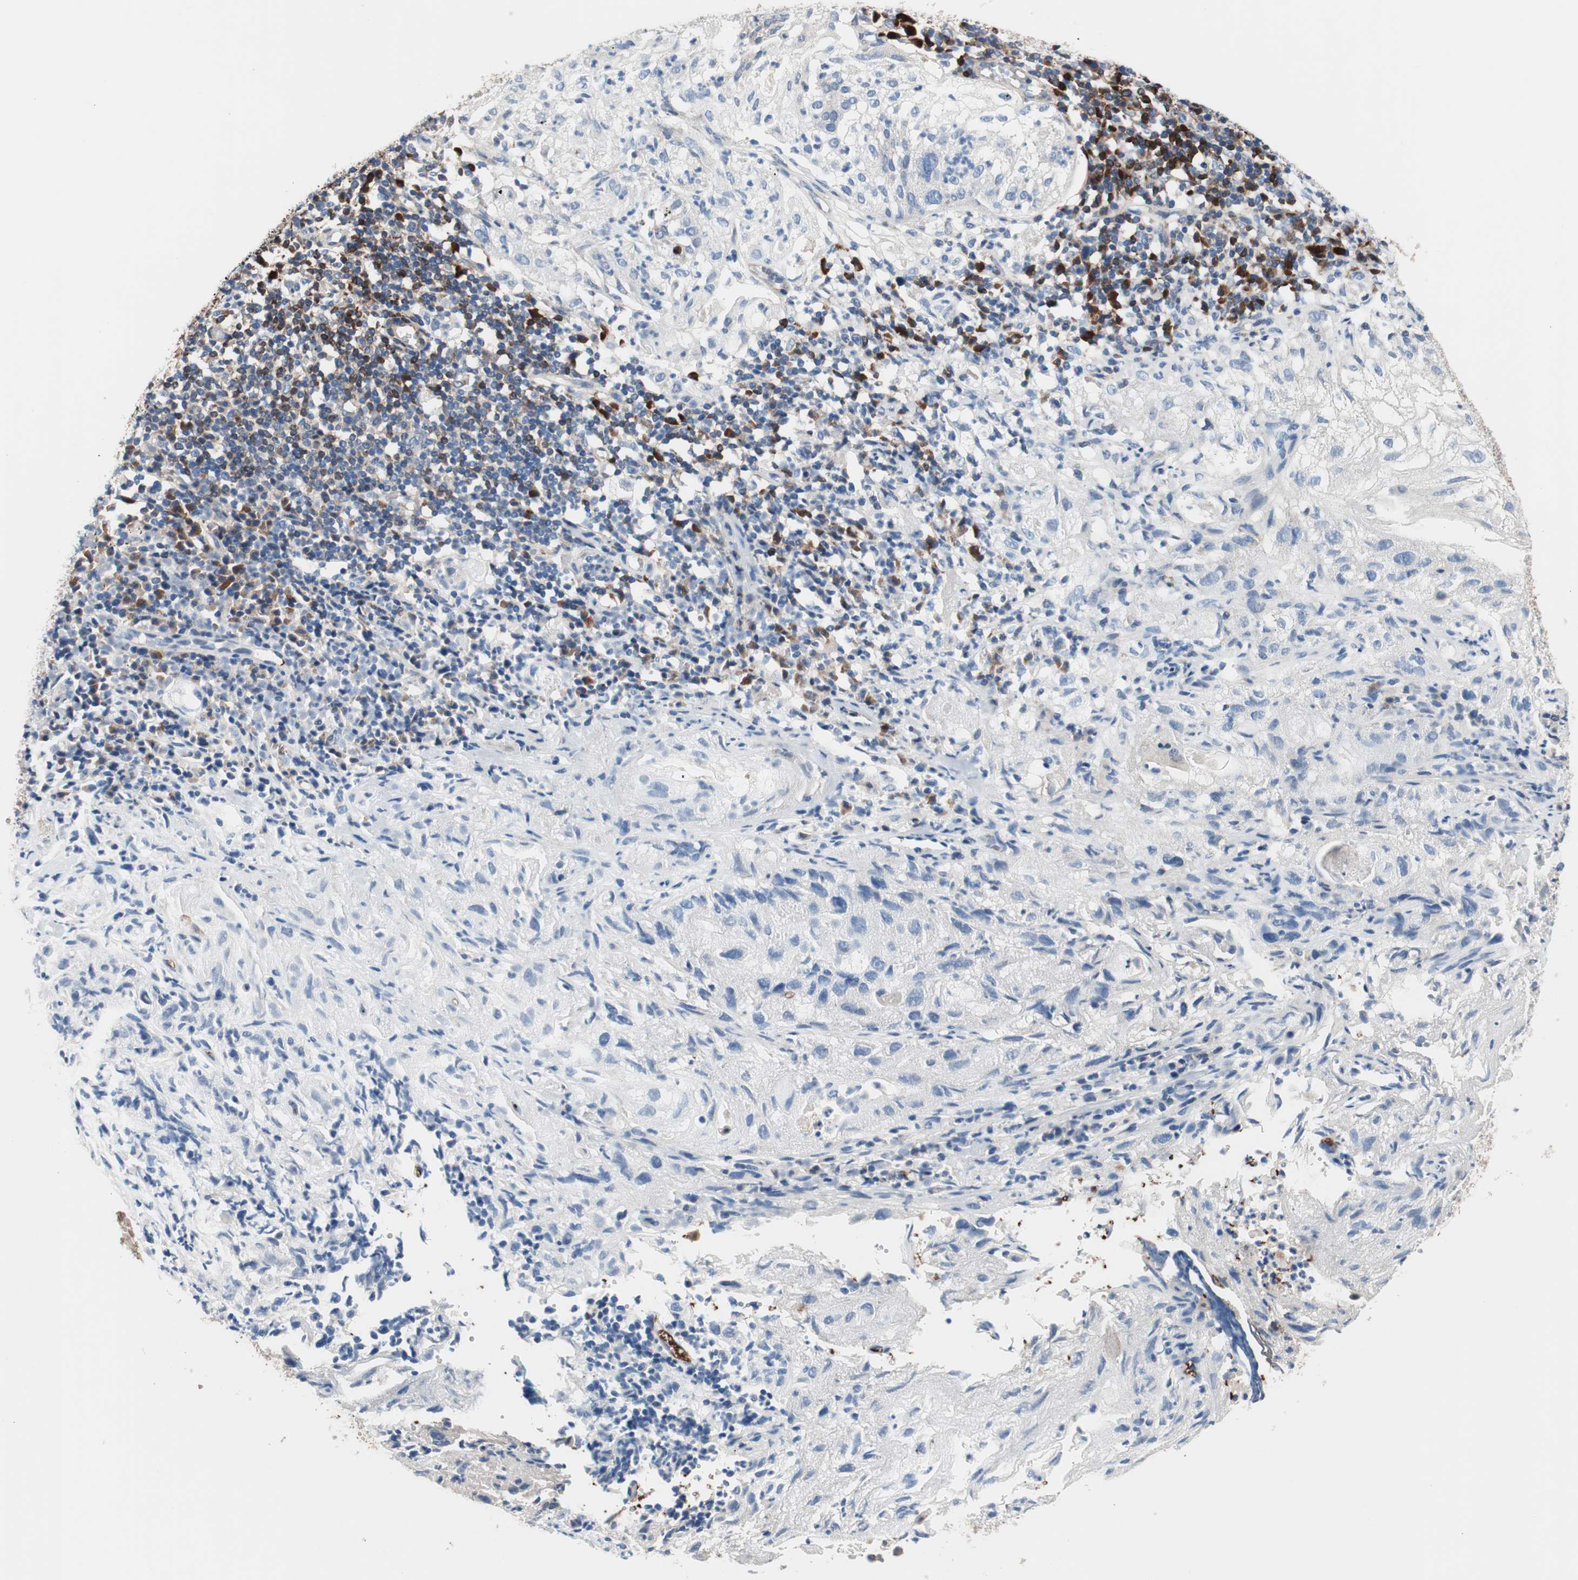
{"staining": {"intensity": "negative", "quantity": "none", "location": "none"}, "tissue": "lung cancer", "cell_type": "Tumor cells", "image_type": "cancer", "snomed": [{"axis": "morphology", "description": "Inflammation, NOS"}, {"axis": "morphology", "description": "Squamous cell carcinoma, NOS"}, {"axis": "topography", "description": "Lymph node"}, {"axis": "topography", "description": "Soft tissue"}, {"axis": "topography", "description": "Lung"}], "caption": "Immunohistochemical staining of lung squamous cell carcinoma demonstrates no significant positivity in tumor cells.", "gene": "PRDX2", "patient": {"sex": "male", "age": 66}}